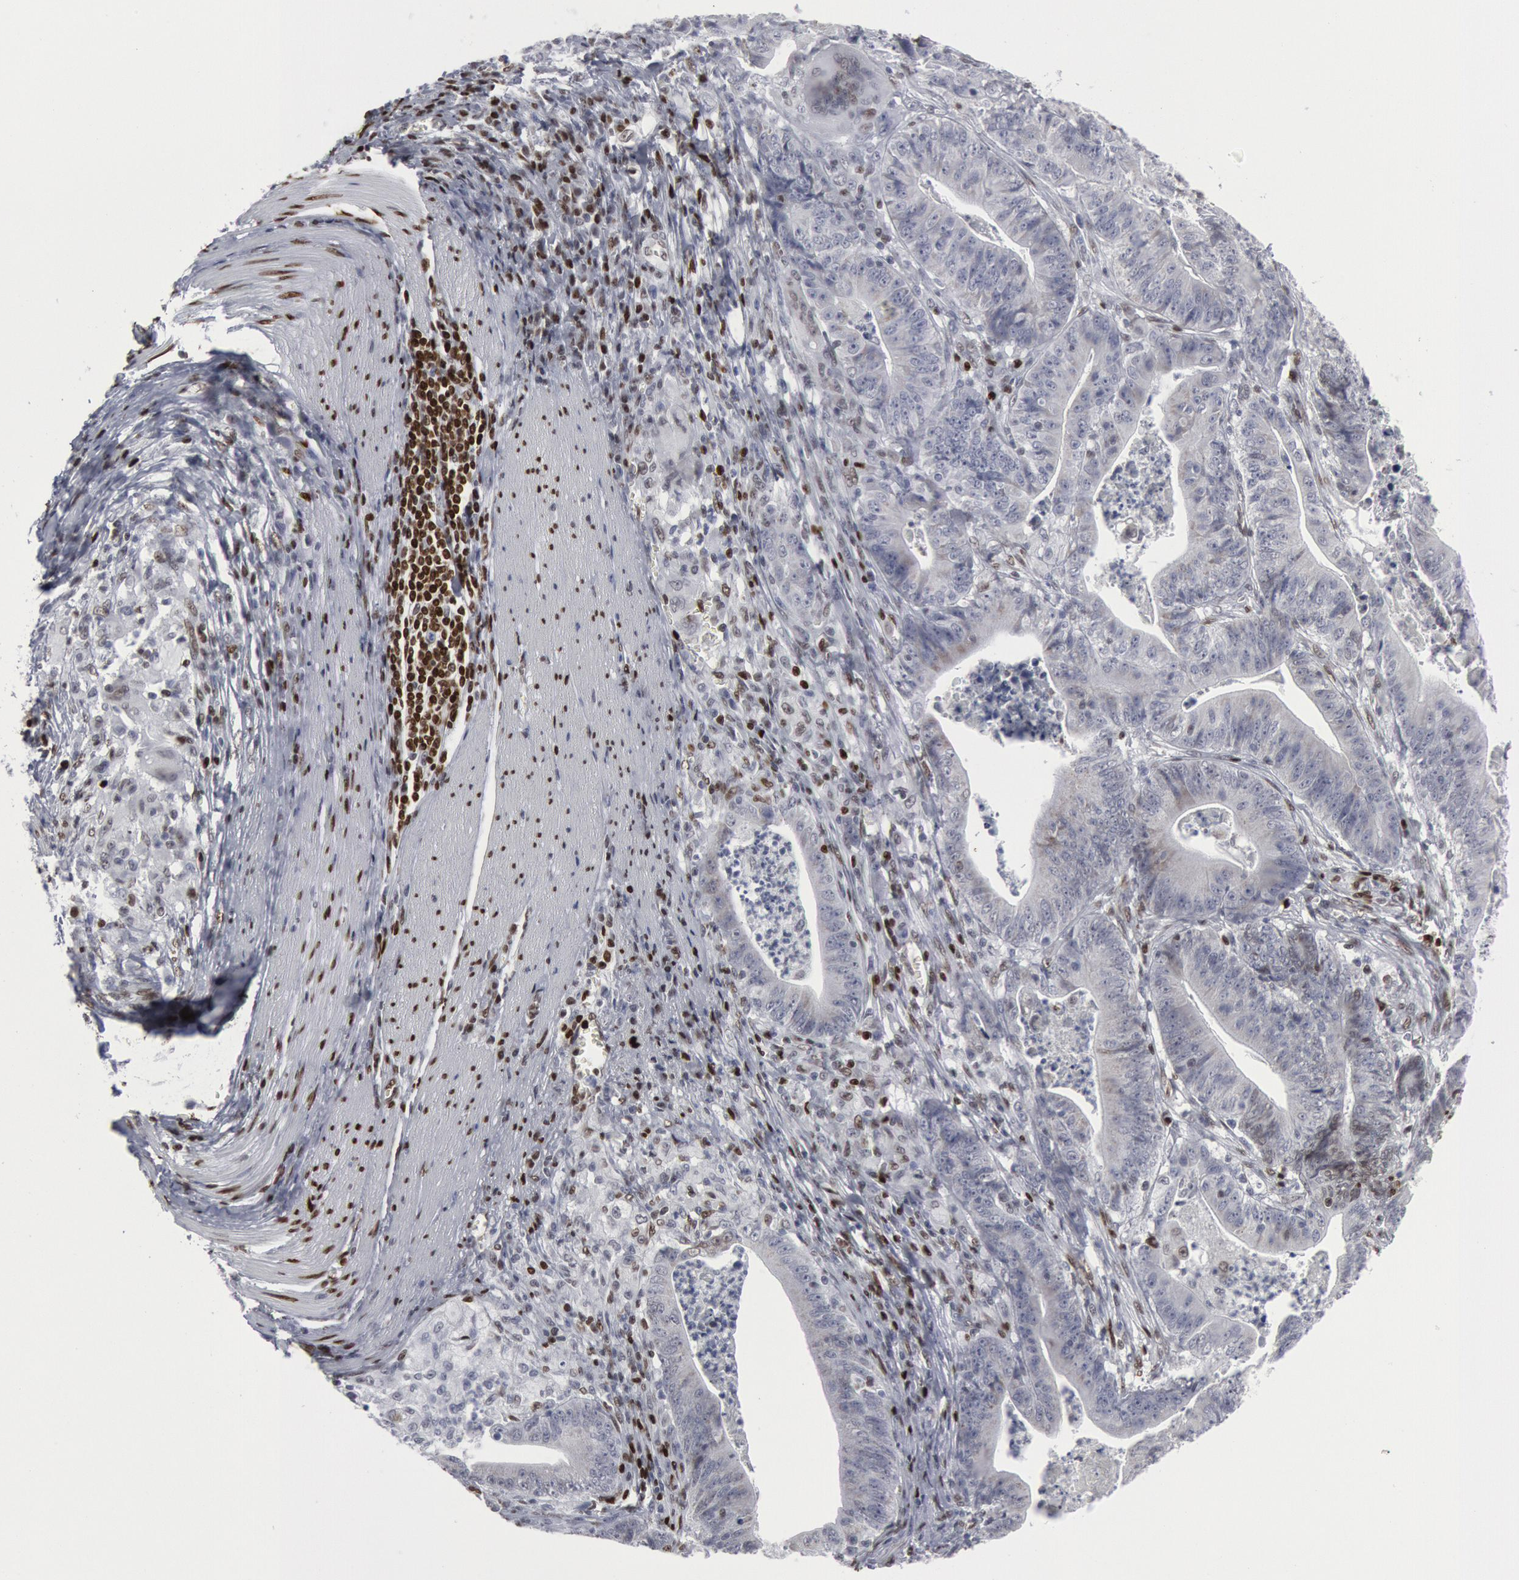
{"staining": {"intensity": "negative", "quantity": "none", "location": "none"}, "tissue": "stomach cancer", "cell_type": "Tumor cells", "image_type": "cancer", "snomed": [{"axis": "morphology", "description": "Adenocarcinoma, NOS"}, {"axis": "topography", "description": "Stomach, lower"}], "caption": "Protein analysis of stomach cancer (adenocarcinoma) displays no significant staining in tumor cells.", "gene": "MECP2", "patient": {"sex": "female", "age": 86}}